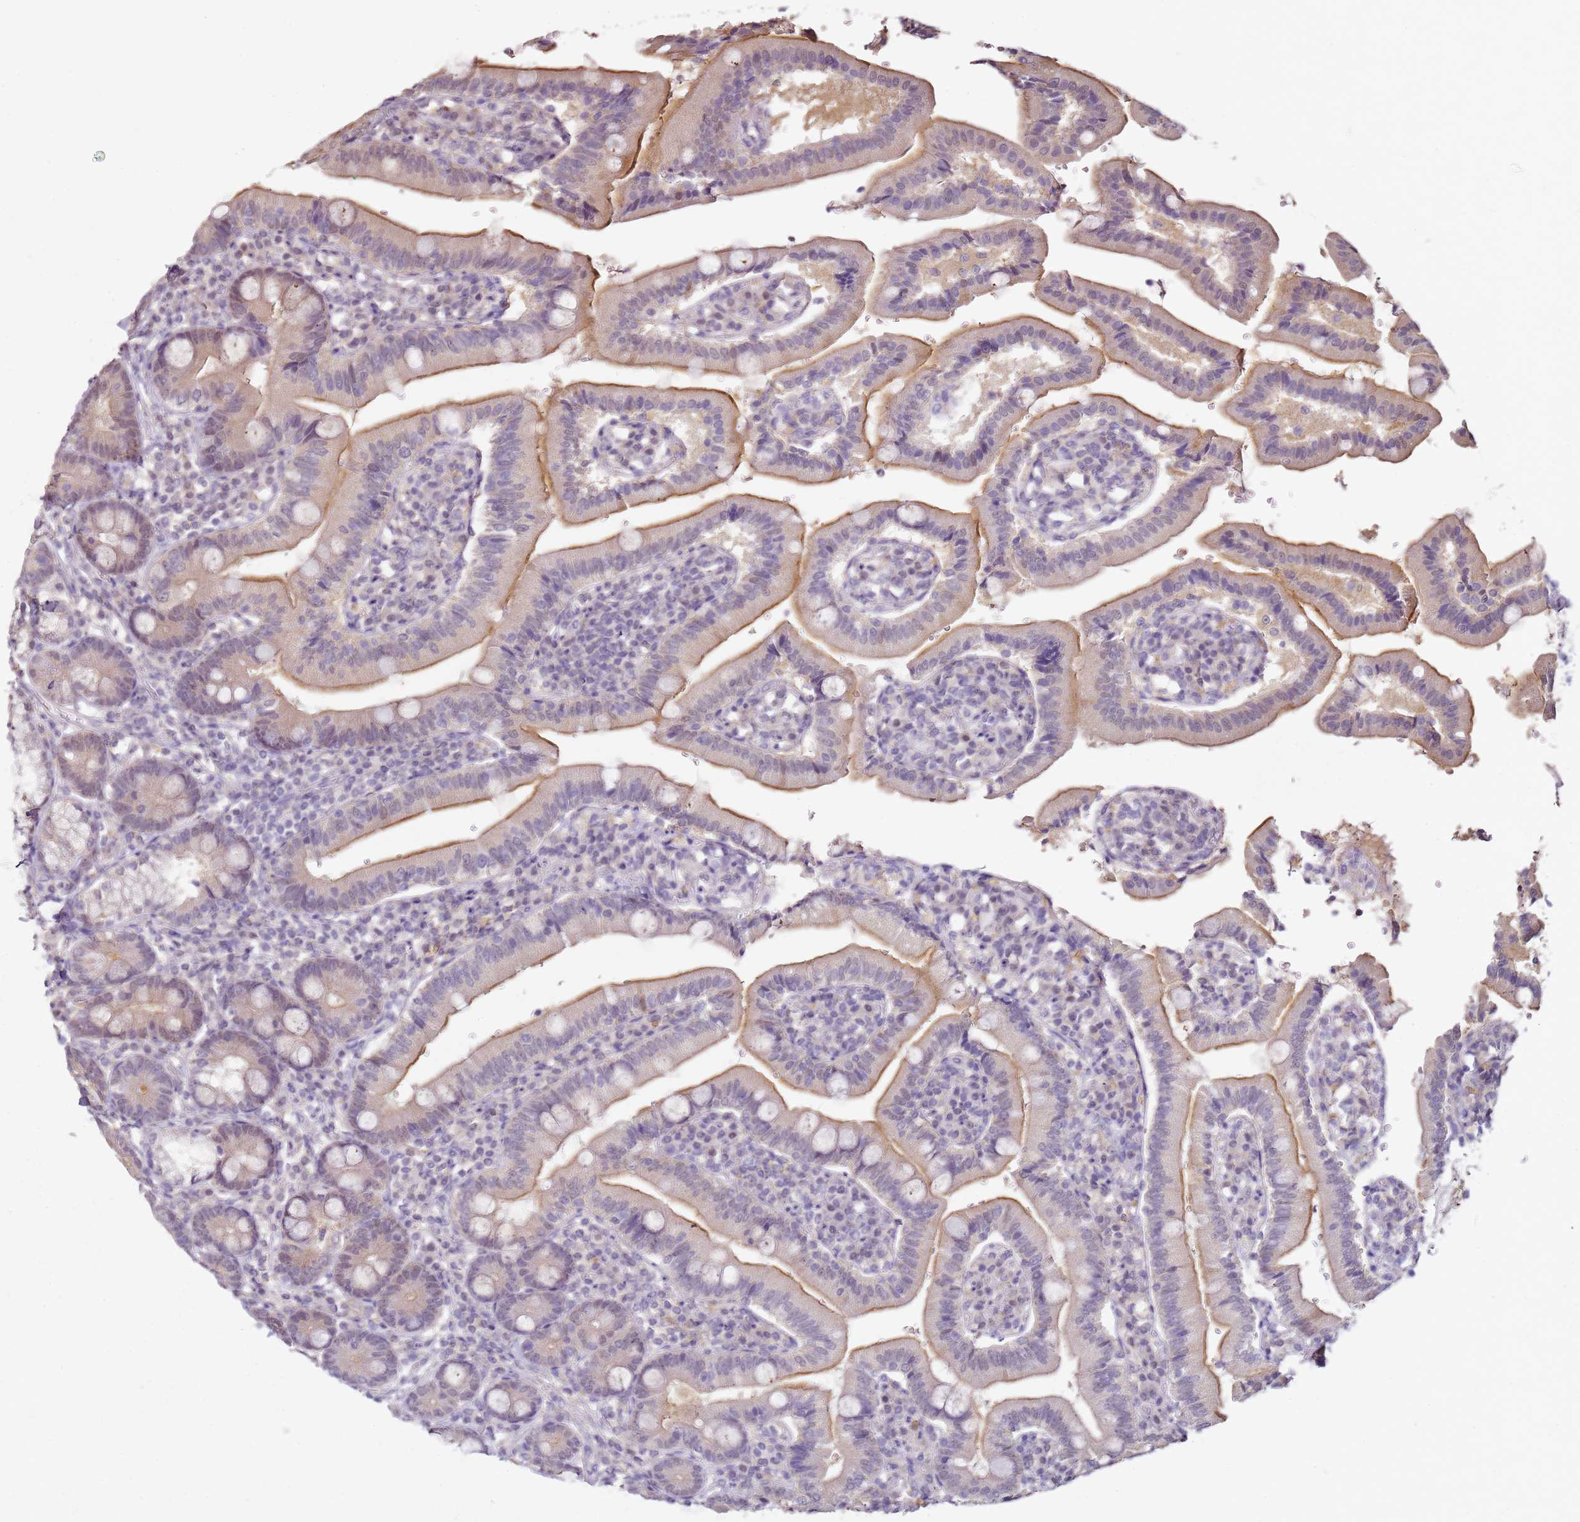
{"staining": {"intensity": "weak", "quantity": "25%-75%", "location": "cytoplasmic/membranous"}, "tissue": "duodenum", "cell_type": "Glandular cells", "image_type": "normal", "snomed": [{"axis": "morphology", "description": "Normal tissue, NOS"}, {"axis": "topography", "description": "Duodenum"}], "caption": "IHC of benign duodenum shows low levels of weak cytoplasmic/membranous positivity in approximately 25%-75% of glandular cells.", "gene": "MDH1", "patient": {"sex": "female", "age": 67}}